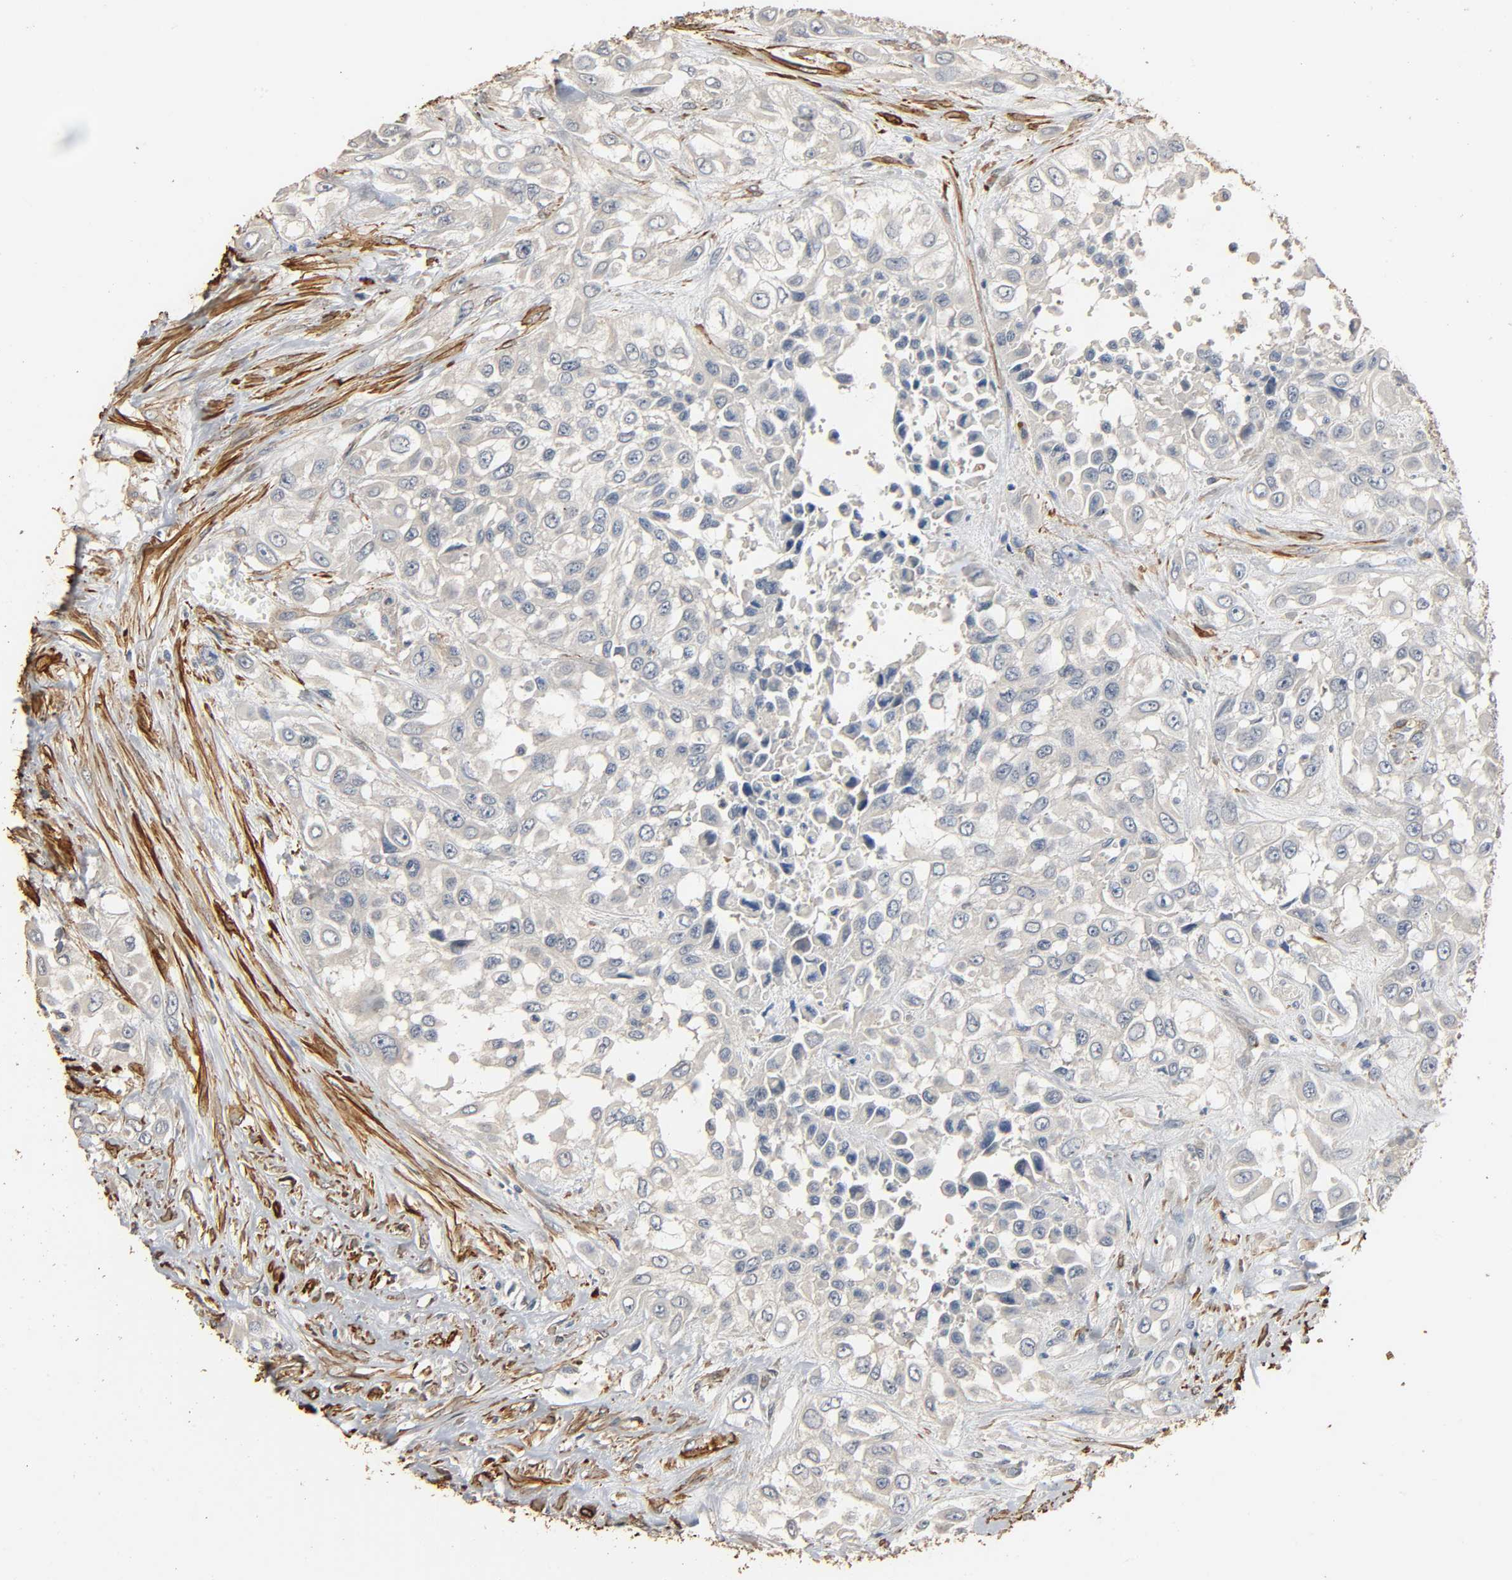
{"staining": {"intensity": "weak", "quantity": ">75%", "location": "cytoplasmic/membranous"}, "tissue": "urothelial cancer", "cell_type": "Tumor cells", "image_type": "cancer", "snomed": [{"axis": "morphology", "description": "Urothelial carcinoma, High grade"}, {"axis": "topography", "description": "Urinary bladder"}], "caption": "Immunohistochemistry photomicrograph of human urothelial cancer stained for a protein (brown), which displays low levels of weak cytoplasmic/membranous expression in approximately >75% of tumor cells.", "gene": "GSTA3", "patient": {"sex": "male", "age": 57}}